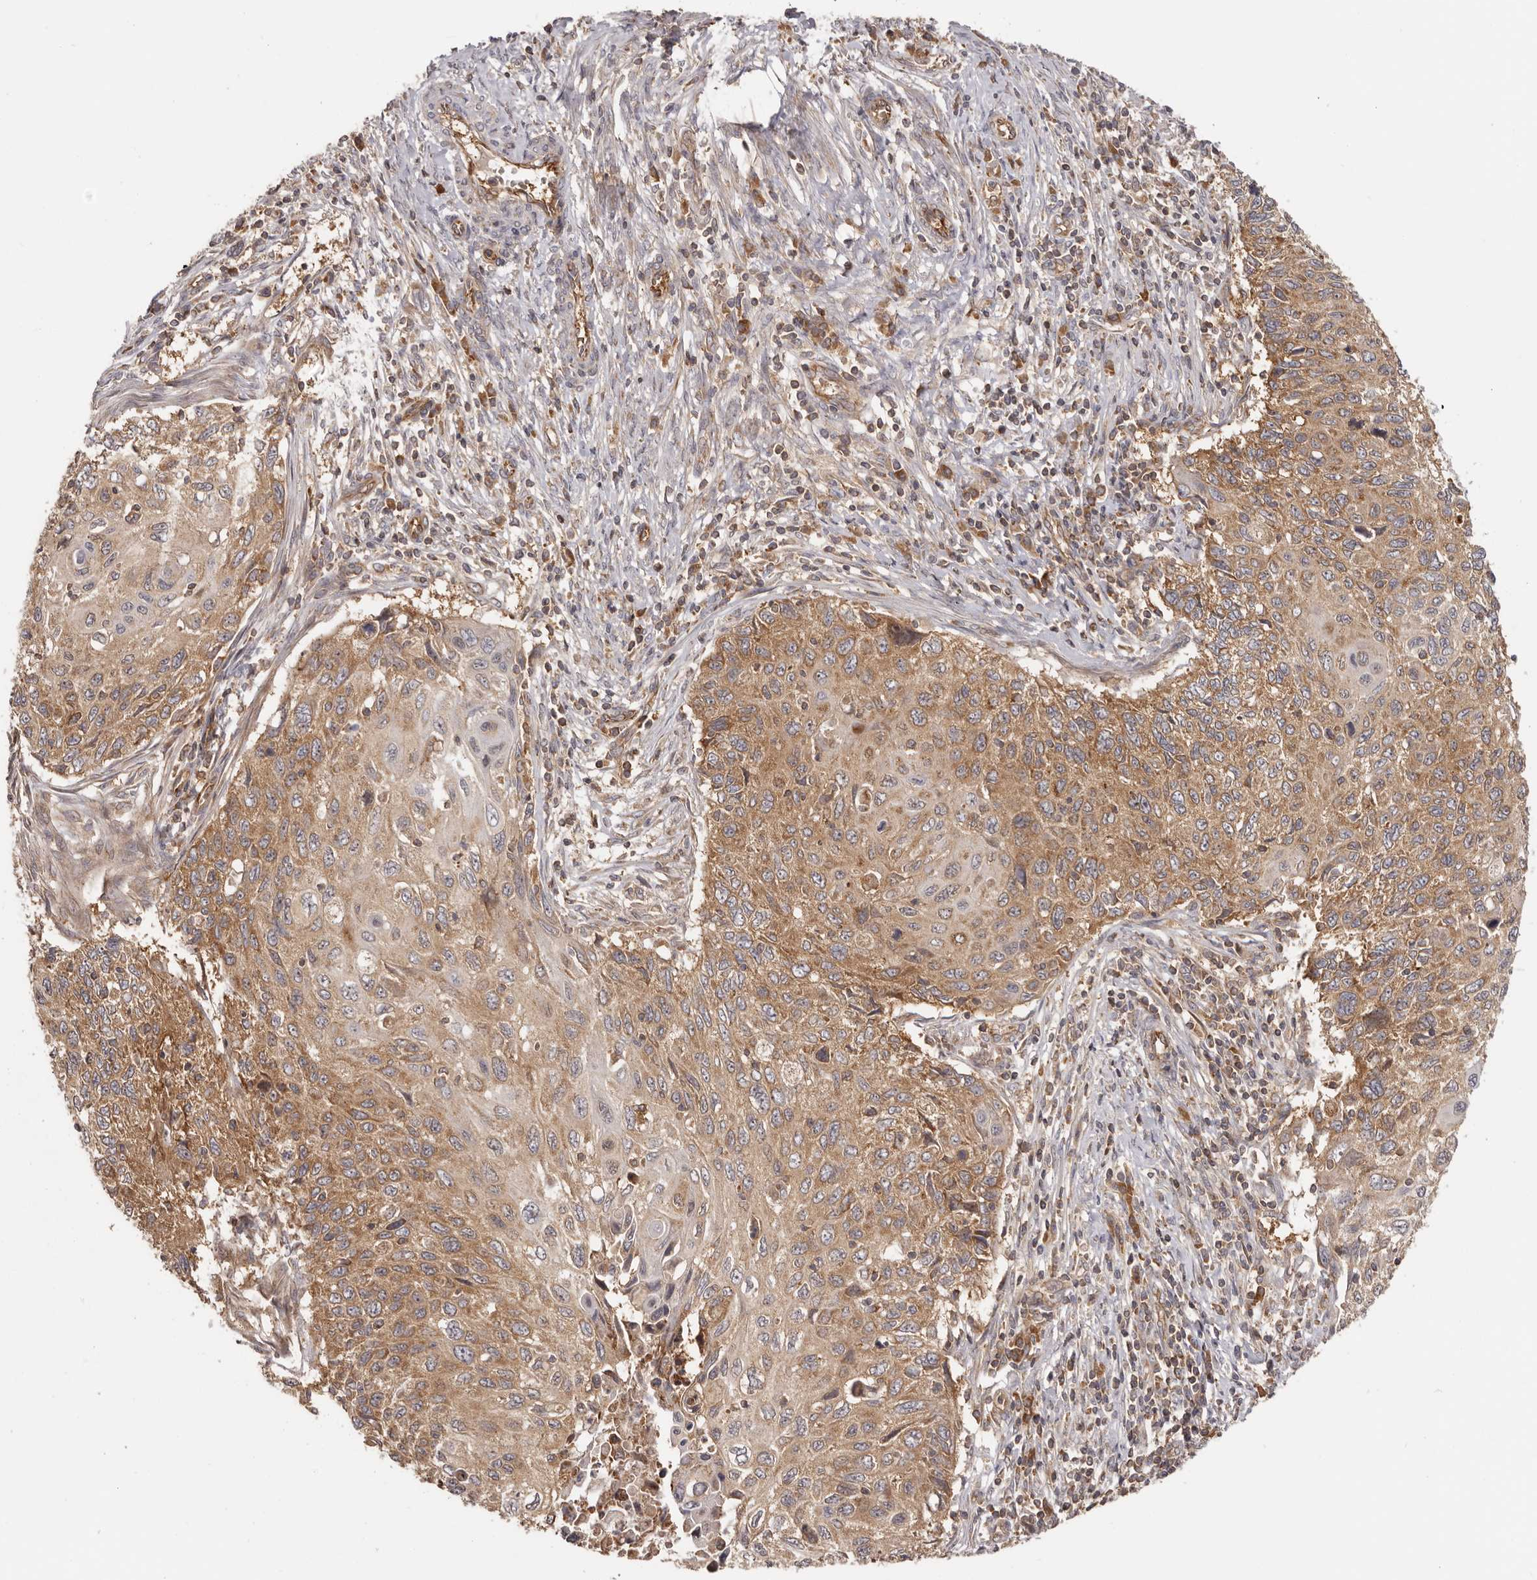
{"staining": {"intensity": "moderate", "quantity": ">75%", "location": "cytoplasmic/membranous"}, "tissue": "cervical cancer", "cell_type": "Tumor cells", "image_type": "cancer", "snomed": [{"axis": "morphology", "description": "Squamous cell carcinoma, NOS"}, {"axis": "topography", "description": "Cervix"}], "caption": "Protein expression analysis of human cervical cancer (squamous cell carcinoma) reveals moderate cytoplasmic/membranous expression in approximately >75% of tumor cells.", "gene": "EEF1E1", "patient": {"sex": "female", "age": 70}}